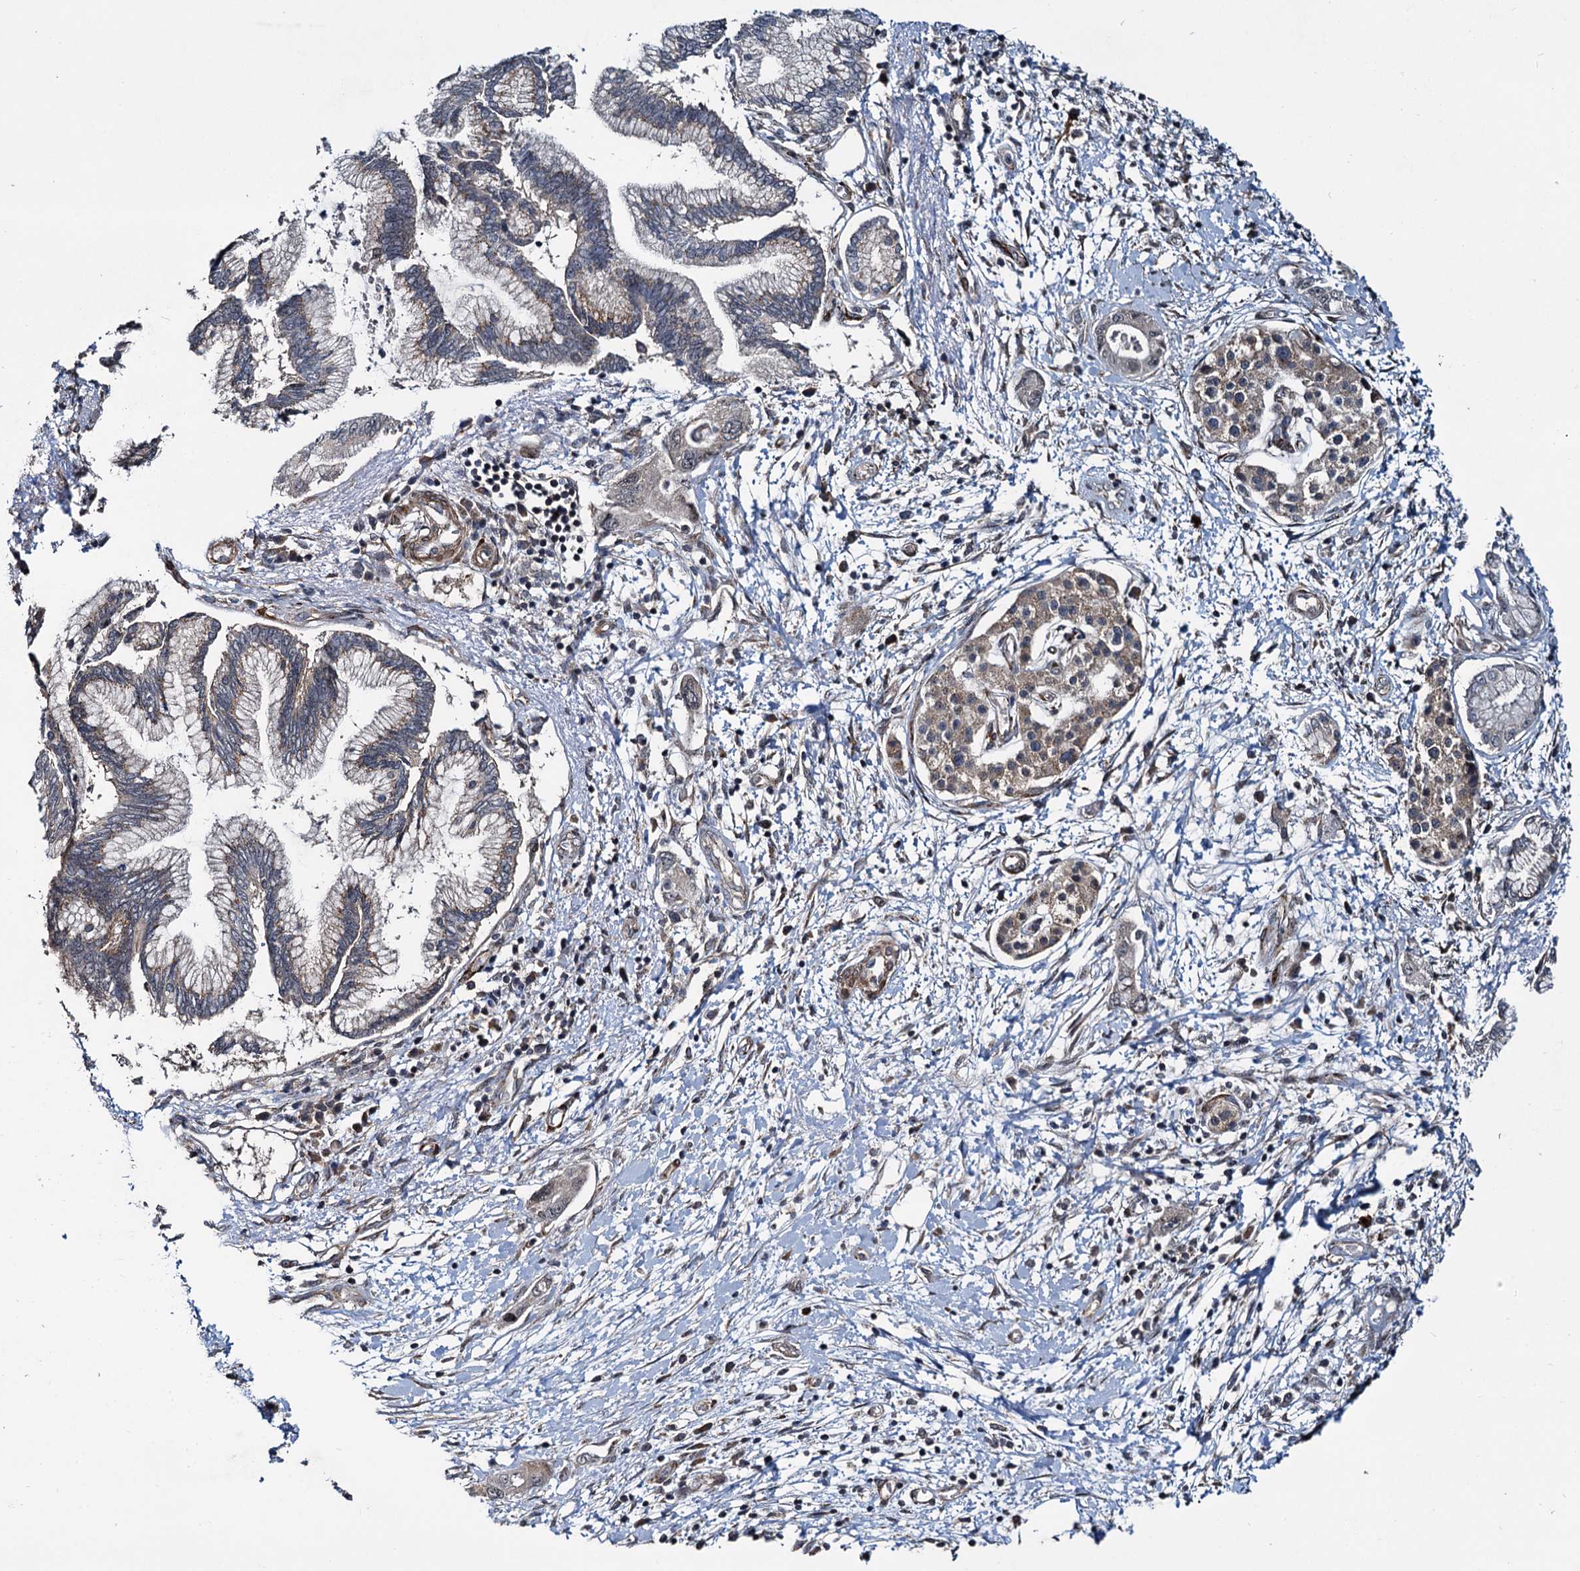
{"staining": {"intensity": "negative", "quantity": "none", "location": "none"}, "tissue": "pancreatic cancer", "cell_type": "Tumor cells", "image_type": "cancer", "snomed": [{"axis": "morphology", "description": "Adenocarcinoma, NOS"}, {"axis": "topography", "description": "Pancreas"}], "caption": "IHC of human pancreatic adenocarcinoma shows no expression in tumor cells. (DAB (3,3'-diaminobenzidine) IHC, high magnification).", "gene": "ARHGAP42", "patient": {"sex": "female", "age": 73}}